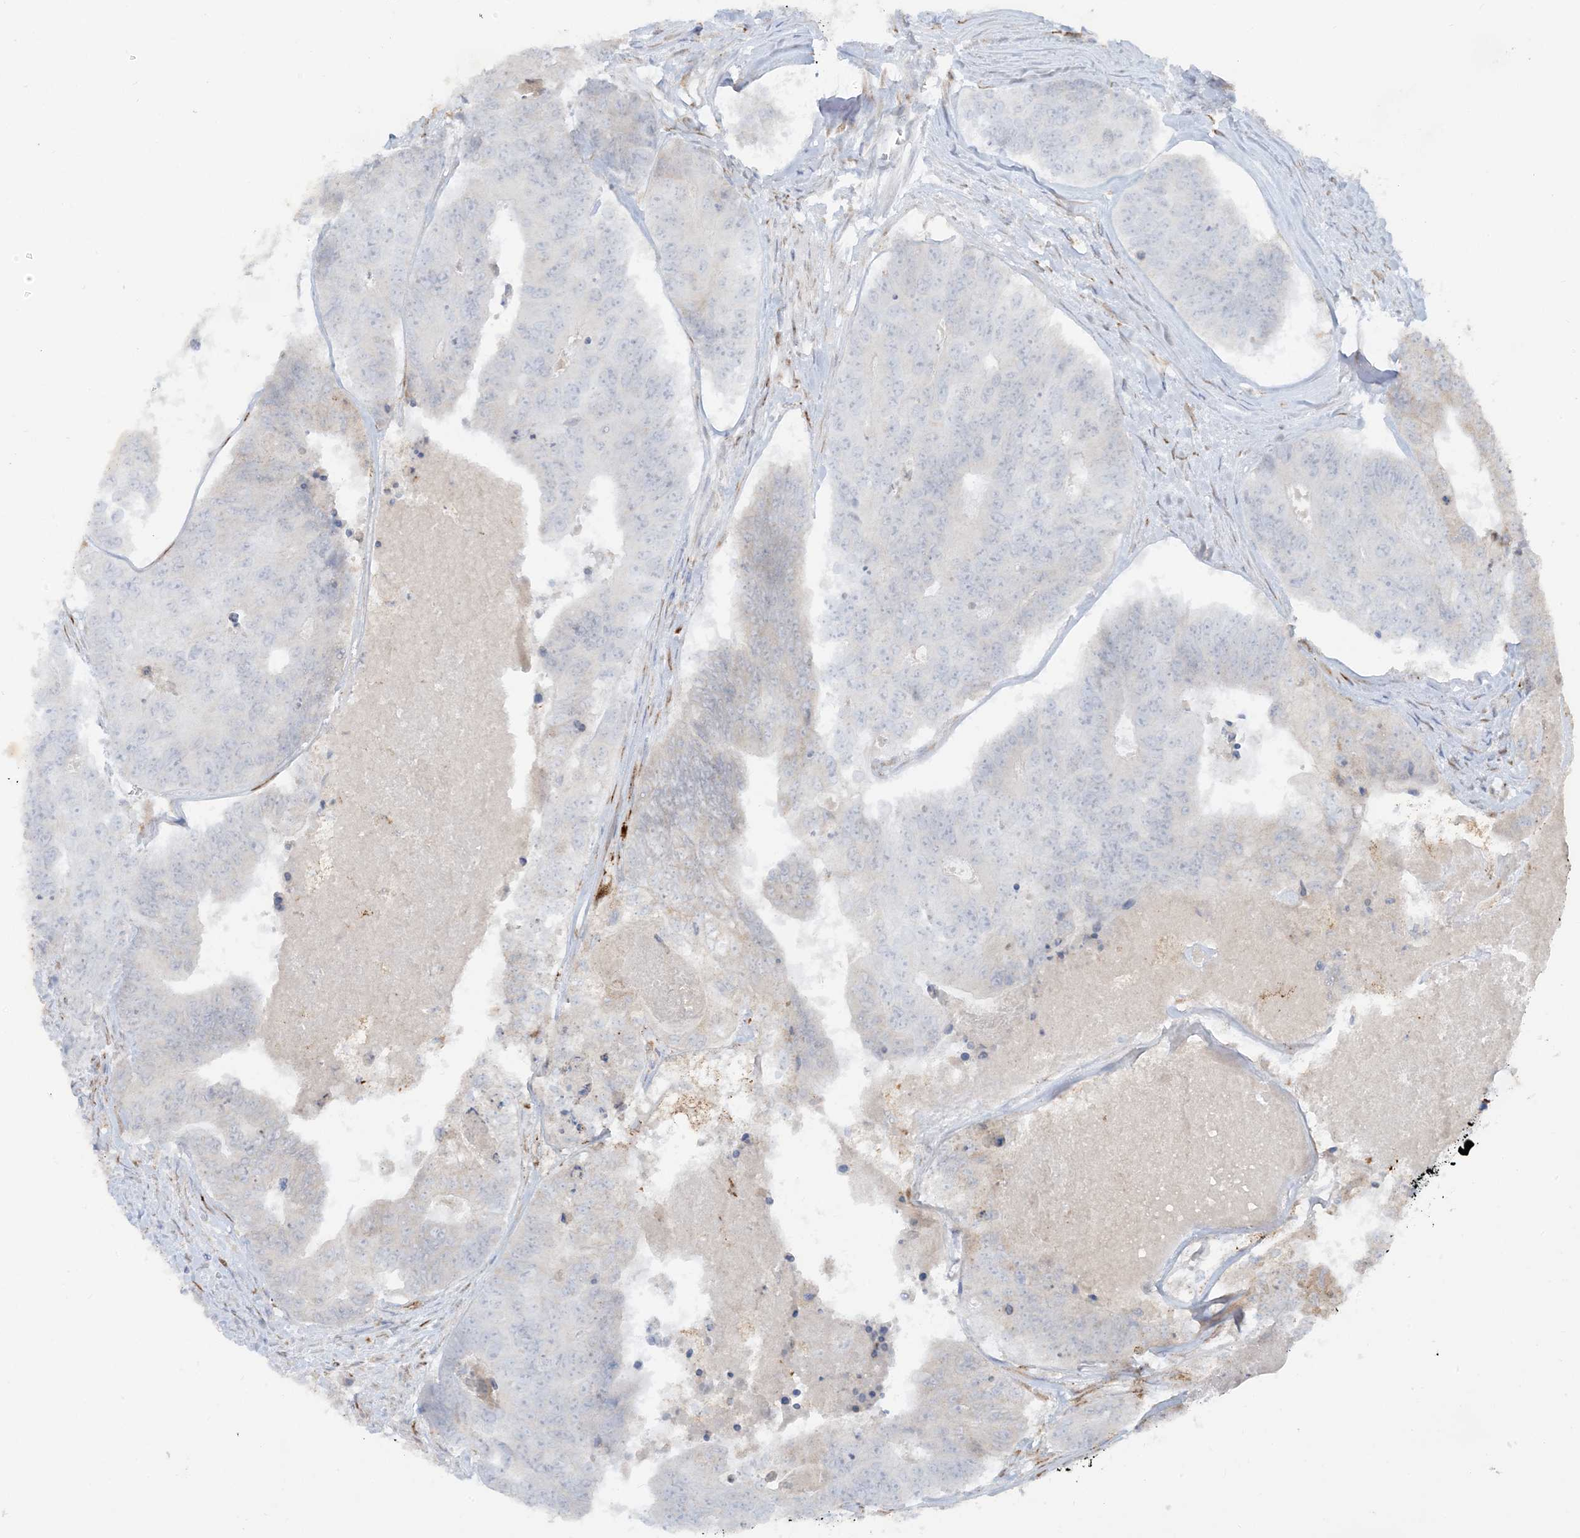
{"staining": {"intensity": "negative", "quantity": "none", "location": "none"}, "tissue": "colorectal cancer", "cell_type": "Tumor cells", "image_type": "cancer", "snomed": [{"axis": "morphology", "description": "Adenocarcinoma, NOS"}, {"axis": "topography", "description": "Colon"}], "caption": "Protein analysis of adenocarcinoma (colorectal) demonstrates no significant staining in tumor cells.", "gene": "LOXL3", "patient": {"sex": "female", "age": 67}}